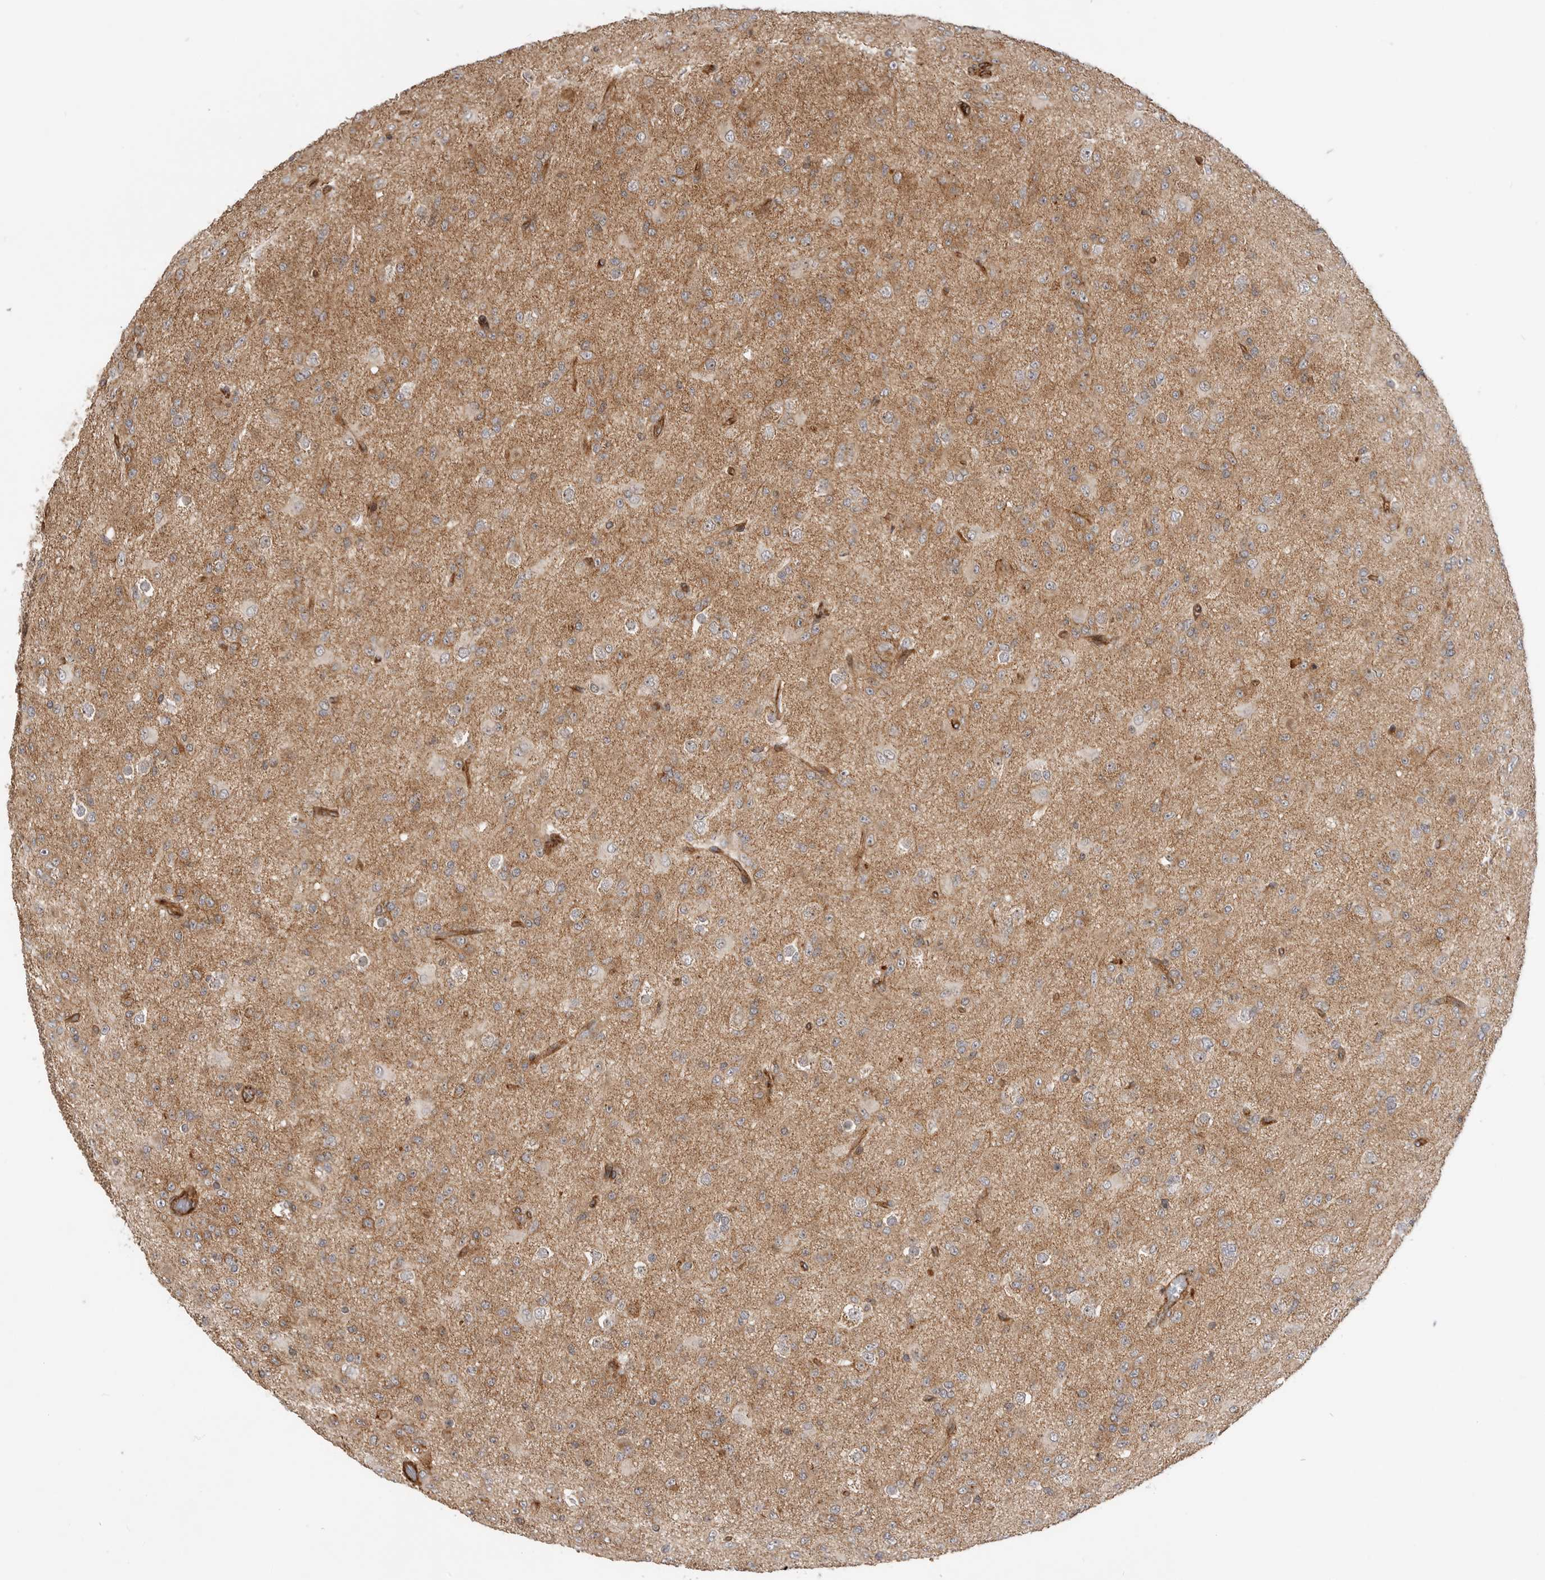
{"staining": {"intensity": "moderate", "quantity": "<25%", "location": "cytoplasmic/membranous"}, "tissue": "glioma", "cell_type": "Tumor cells", "image_type": "cancer", "snomed": [{"axis": "morphology", "description": "Glioma, malignant, Low grade"}, {"axis": "topography", "description": "Brain"}], "caption": "This micrograph reveals immunohistochemistry (IHC) staining of human glioma, with low moderate cytoplasmic/membranous expression in about <25% of tumor cells.", "gene": "GPATCH2", "patient": {"sex": "male", "age": 65}}